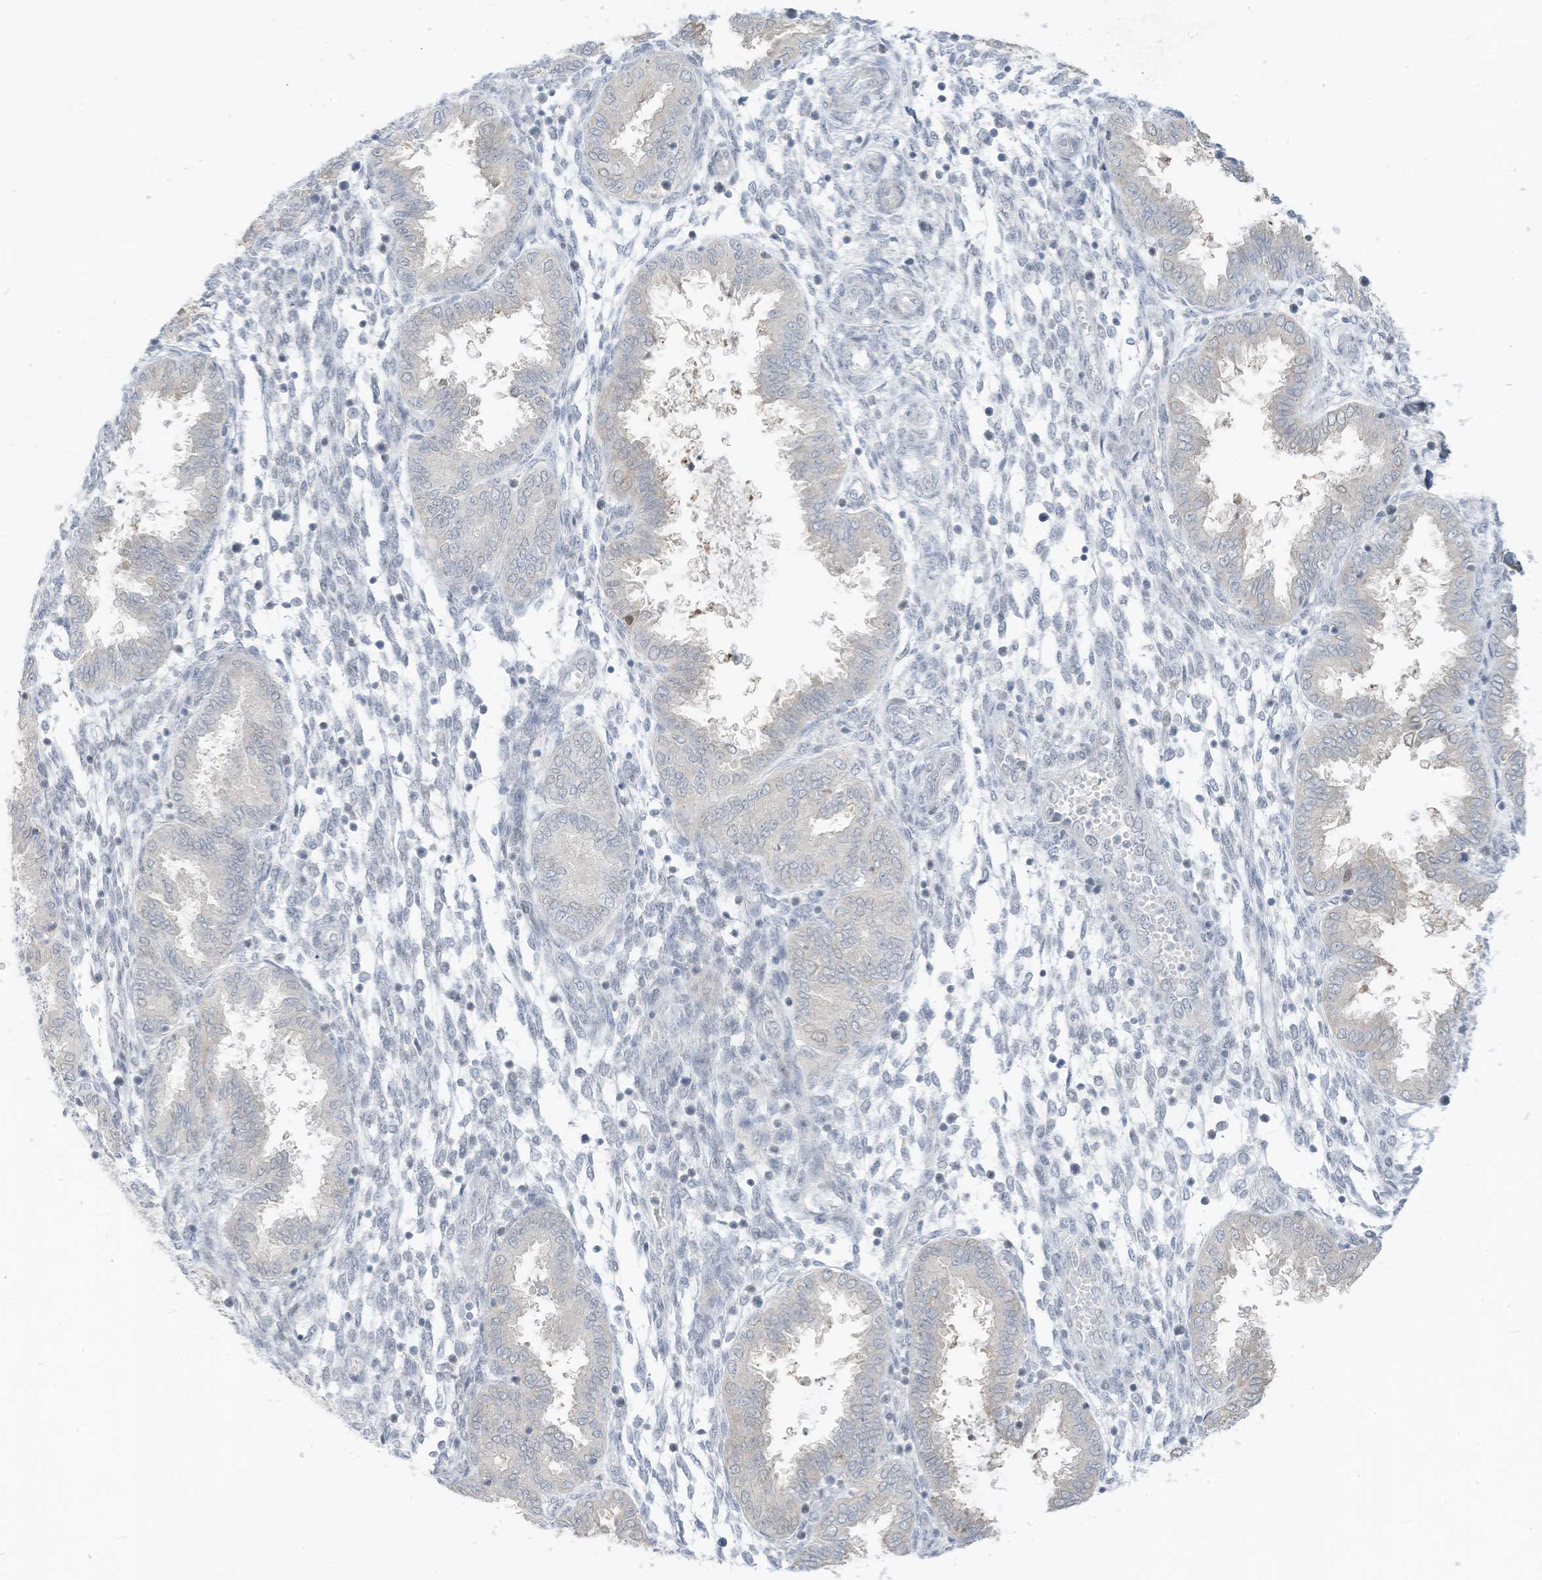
{"staining": {"intensity": "negative", "quantity": "none", "location": "none"}, "tissue": "endometrium", "cell_type": "Cells in endometrial stroma", "image_type": "normal", "snomed": [{"axis": "morphology", "description": "Normal tissue, NOS"}, {"axis": "topography", "description": "Endometrium"}], "caption": "This is an immunohistochemistry micrograph of benign human endometrium. There is no staining in cells in endometrial stroma.", "gene": "ASPRV1", "patient": {"sex": "female", "age": 33}}